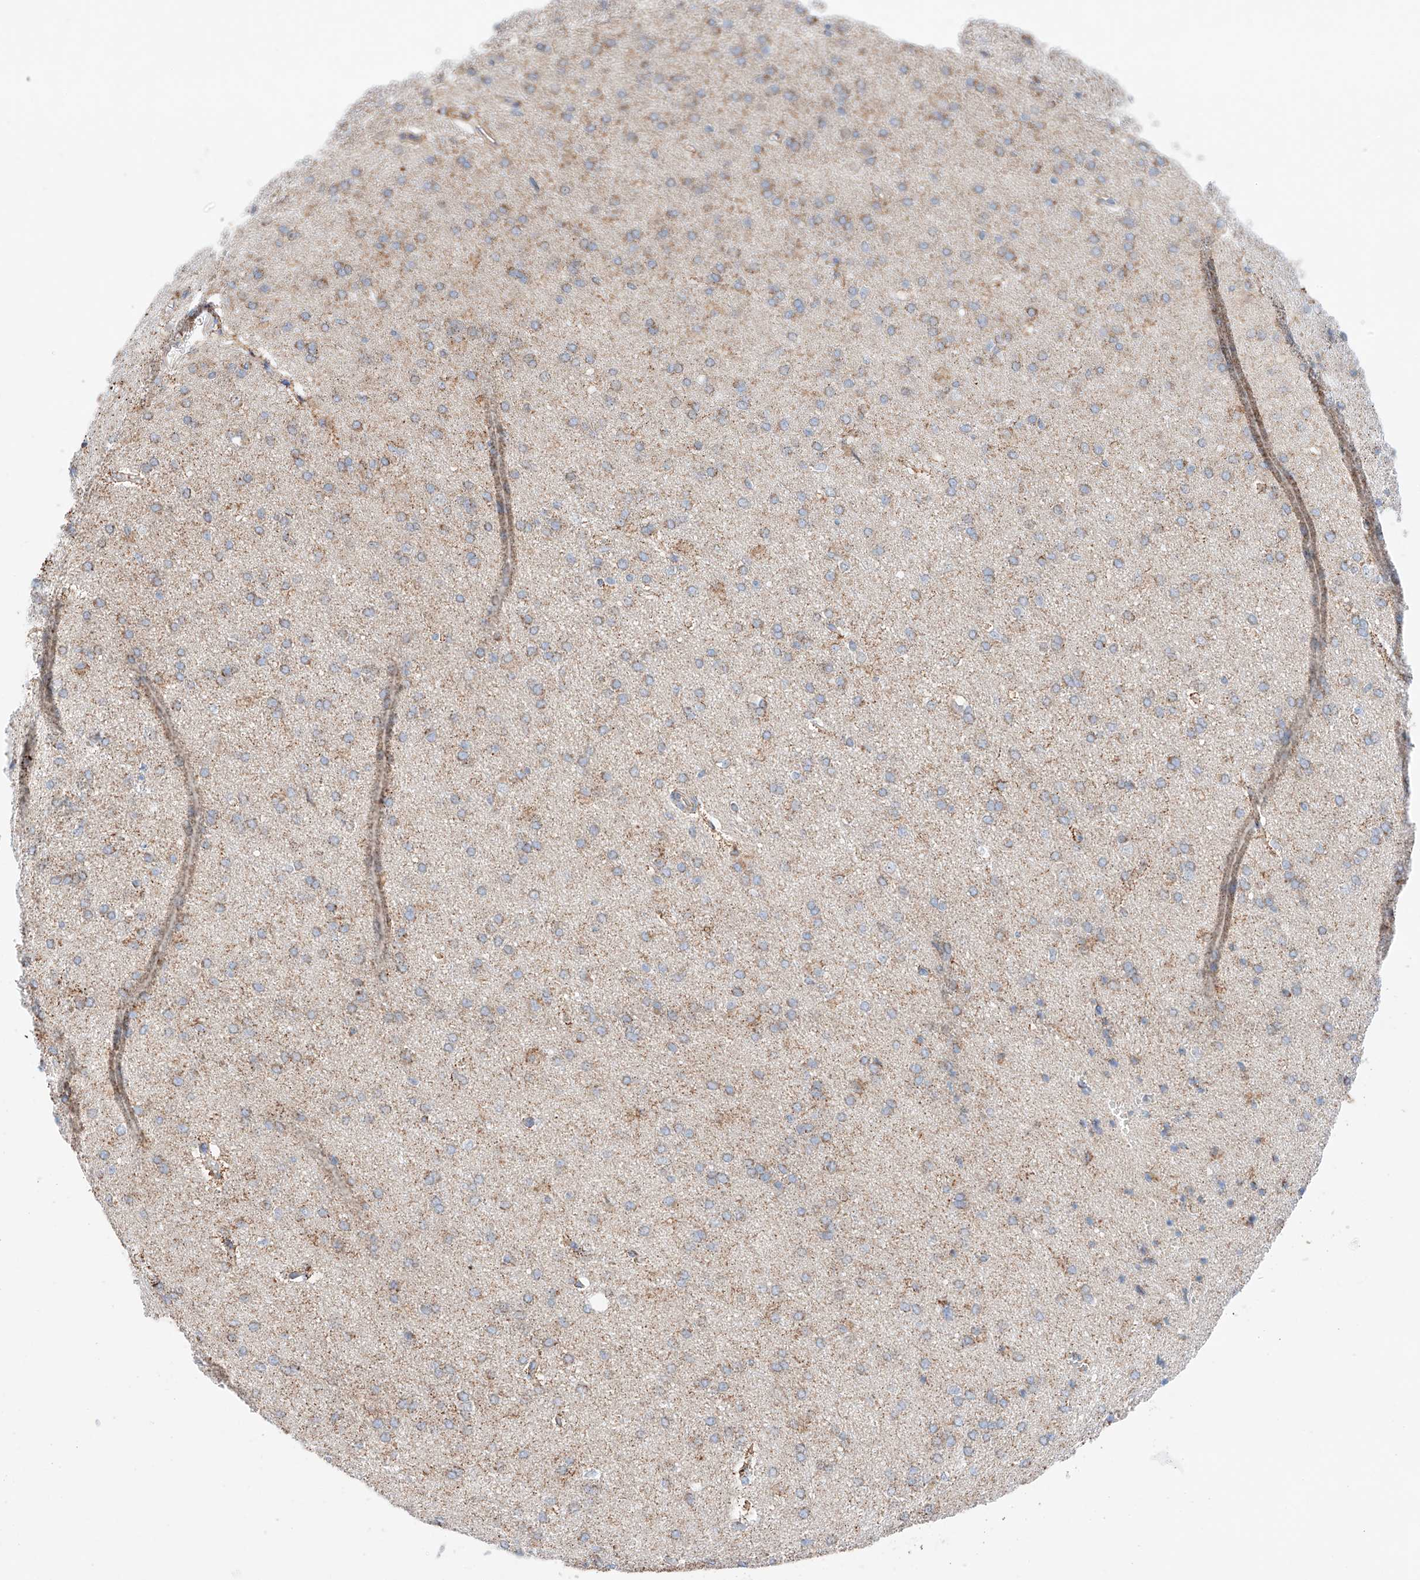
{"staining": {"intensity": "moderate", "quantity": "<25%", "location": "cytoplasmic/membranous"}, "tissue": "cerebral cortex", "cell_type": "Endothelial cells", "image_type": "normal", "snomed": [{"axis": "morphology", "description": "Normal tissue, NOS"}, {"axis": "topography", "description": "Cerebral cortex"}], "caption": "Cerebral cortex stained for a protein (brown) demonstrates moderate cytoplasmic/membranous positive positivity in approximately <25% of endothelial cells.", "gene": "KTI12", "patient": {"sex": "male", "age": 62}}